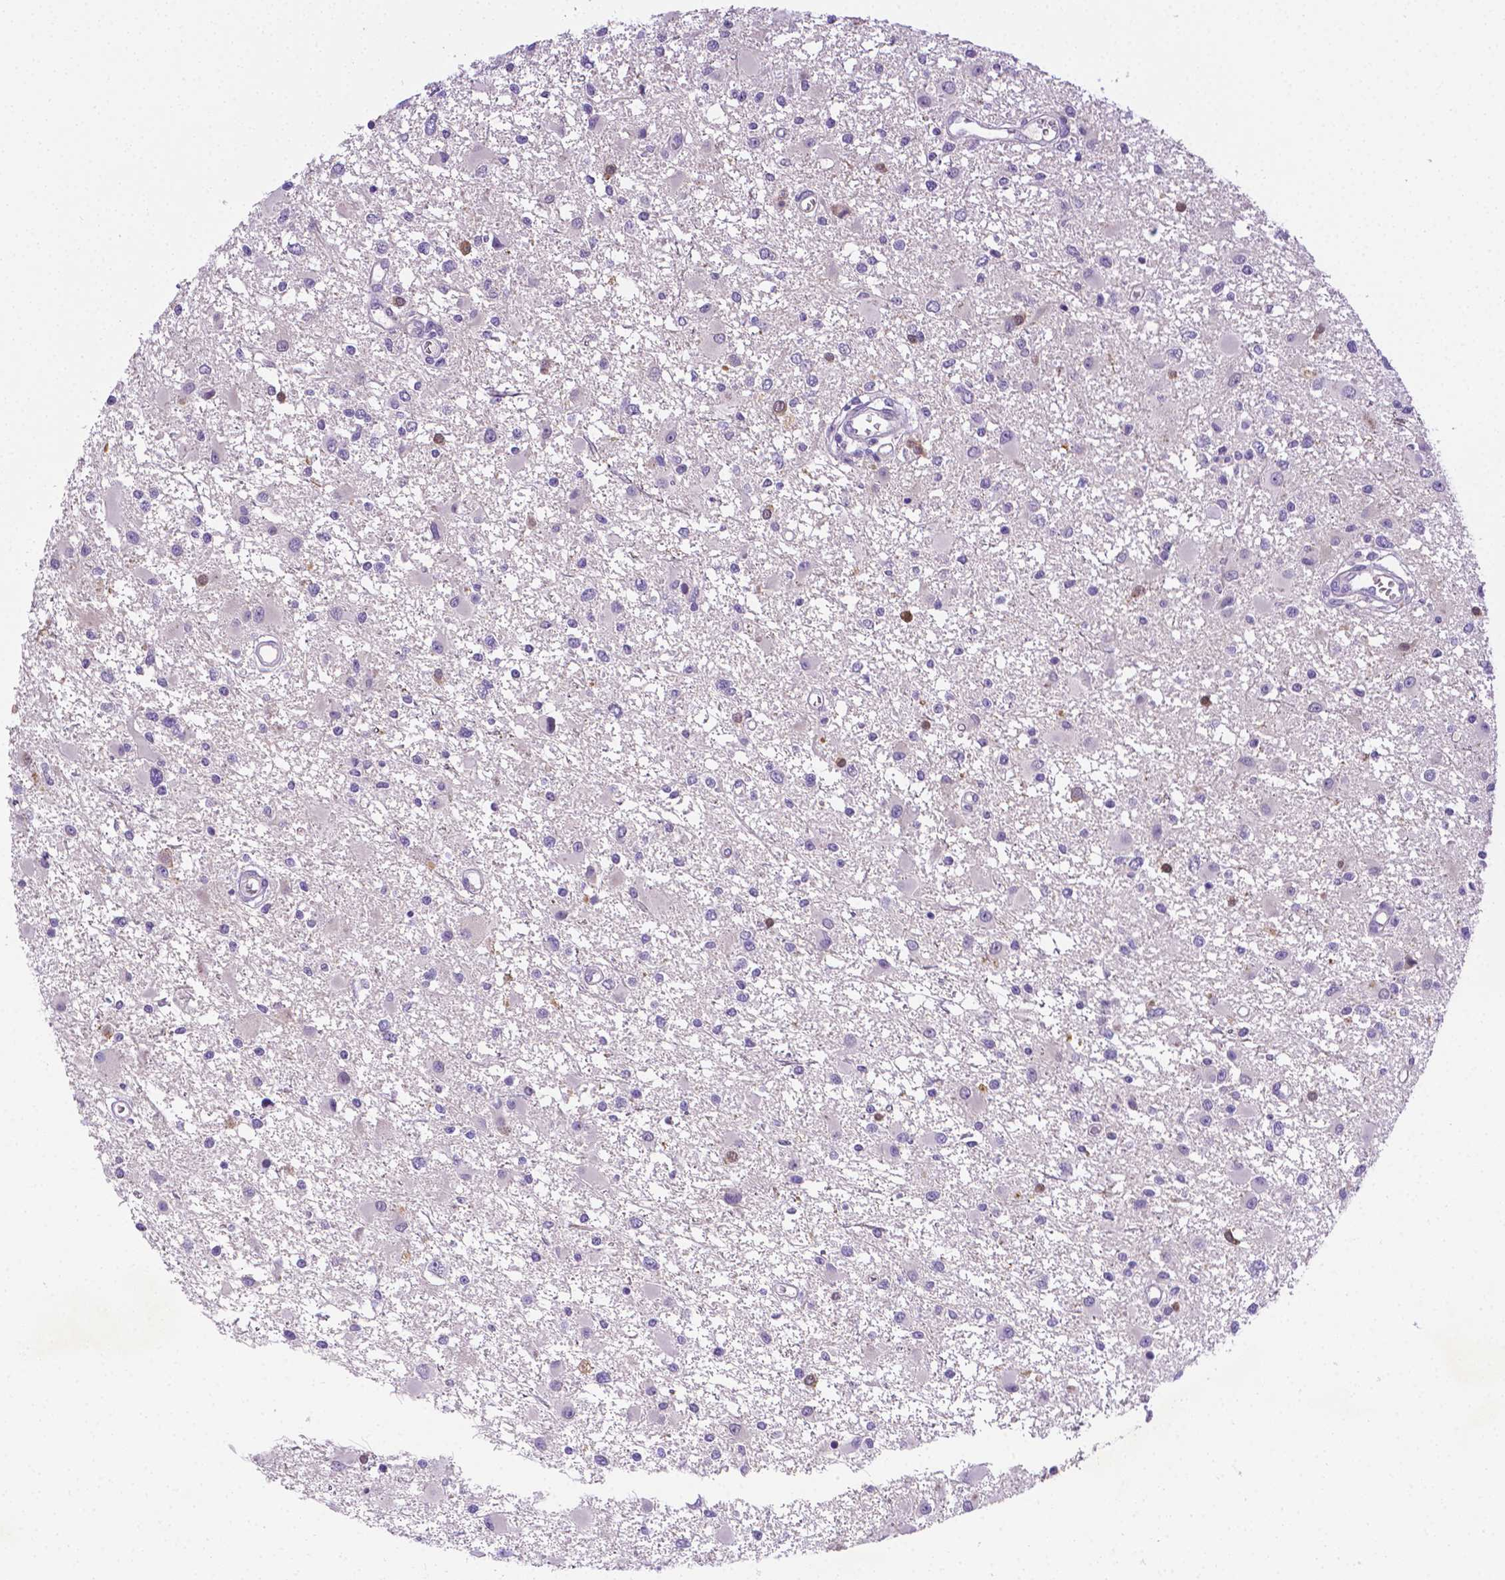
{"staining": {"intensity": "negative", "quantity": "none", "location": "none"}, "tissue": "glioma", "cell_type": "Tumor cells", "image_type": "cancer", "snomed": [{"axis": "morphology", "description": "Glioma, malignant, High grade"}, {"axis": "topography", "description": "Brain"}], "caption": "Tumor cells show no significant positivity in high-grade glioma (malignant). (DAB (3,3'-diaminobenzidine) immunohistochemistry with hematoxylin counter stain).", "gene": "NXPH2", "patient": {"sex": "male", "age": 54}}